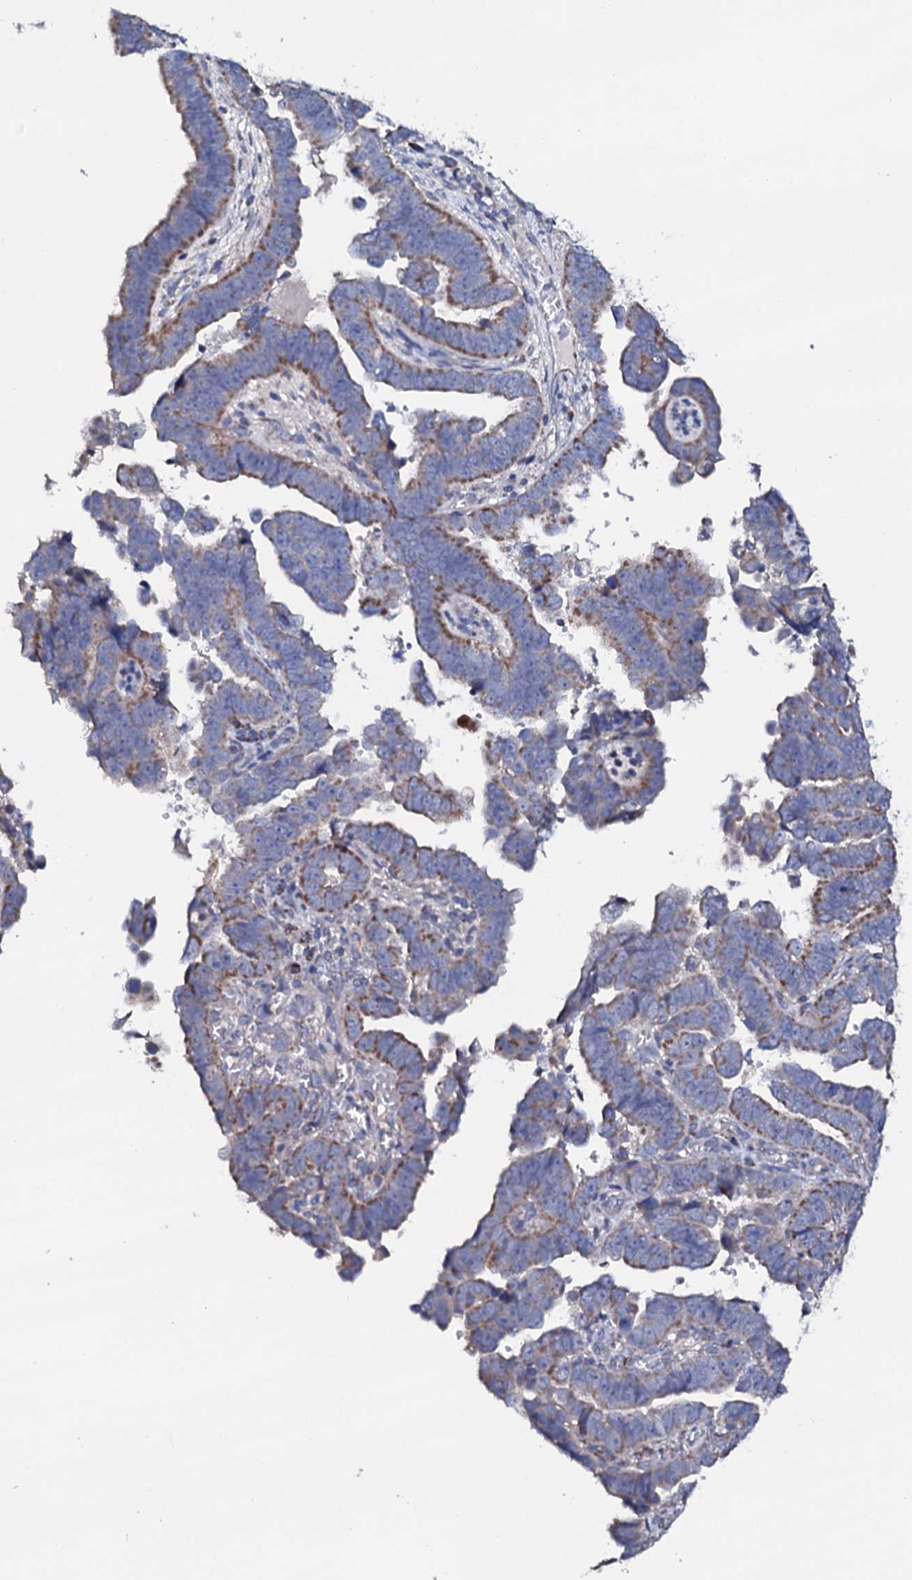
{"staining": {"intensity": "moderate", "quantity": "<25%", "location": "cytoplasmic/membranous"}, "tissue": "endometrial cancer", "cell_type": "Tumor cells", "image_type": "cancer", "snomed": [{"axis": "morphology", "description": "Adenocarcinoma, NOS"}, {"axis": "topography", "description": "Endometrium"}], "caption": "Immunohistochemical staining of human endometrial cancer (adenocarcinoma) reveals low levels of moderate cytoplasmic/membranous staining in about <25% of tumor cells. (Stains: DAB (3,3'-diaminobenzidine) in brown, nuclei in blue, Microscopy: brightfield microscopy at high magnification).", "gene": "TCAF2", "patient": {"sex": "female", "age": 75}}